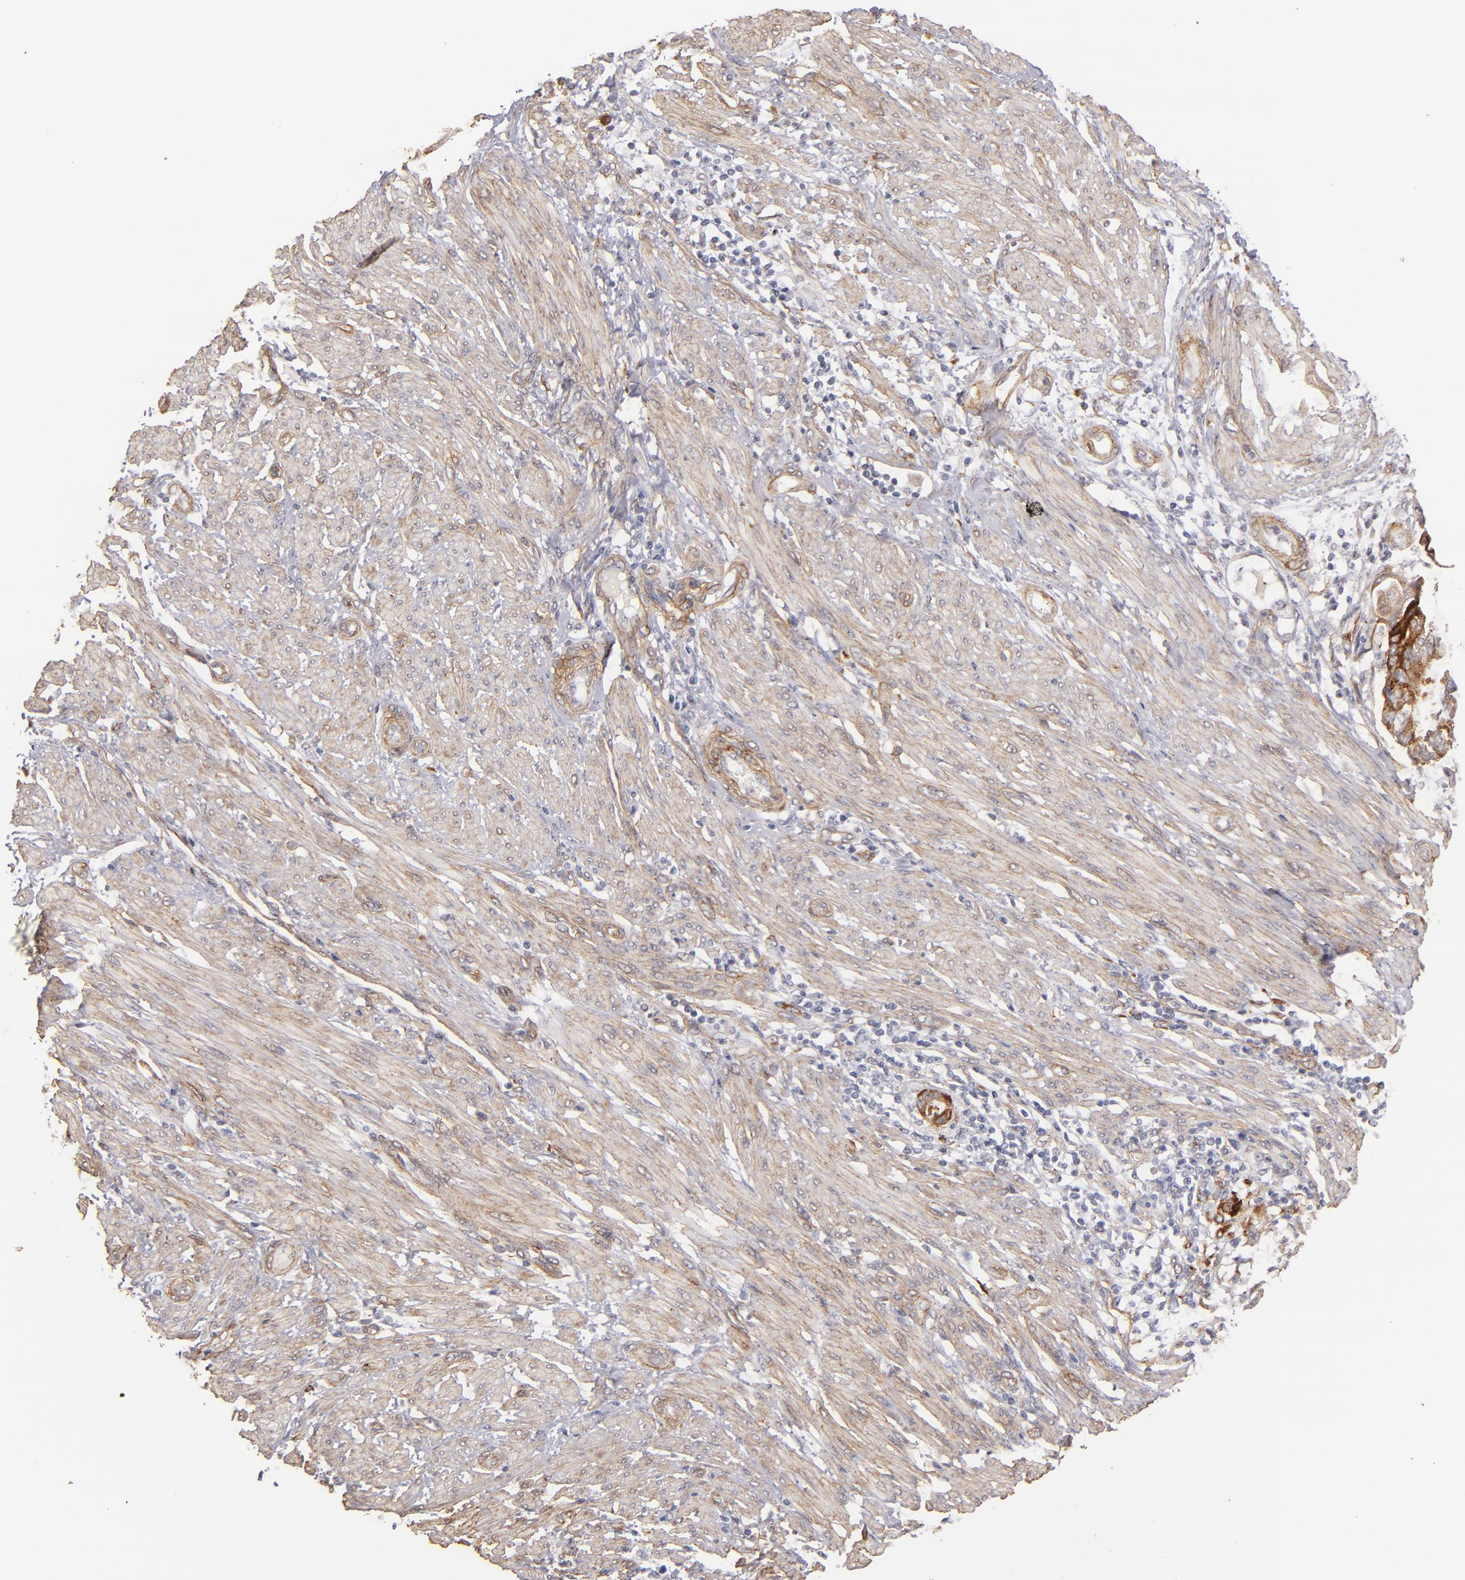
{"staining": {"intensity": "moderate", "quantity": "25%-75%", "location": "cytoplasmic/membranous"}, "tissue": "endometrial cancer", "cell_type": "Tumor cells", "image_type": "cancer", "snomed": [{"axis": "morphology", "description": "Adenocarcinoma, NOS"}, {"axis": "topography", "description": "Endometrium"}], "caption": "A medium amount of moderate cytoplasmic/membranous positivity is present in about 25%-75% of tumor cells in endometrial cancer tissue.", "gene": "LAMC1", "patient": {"sex": "female", "age": 63}}